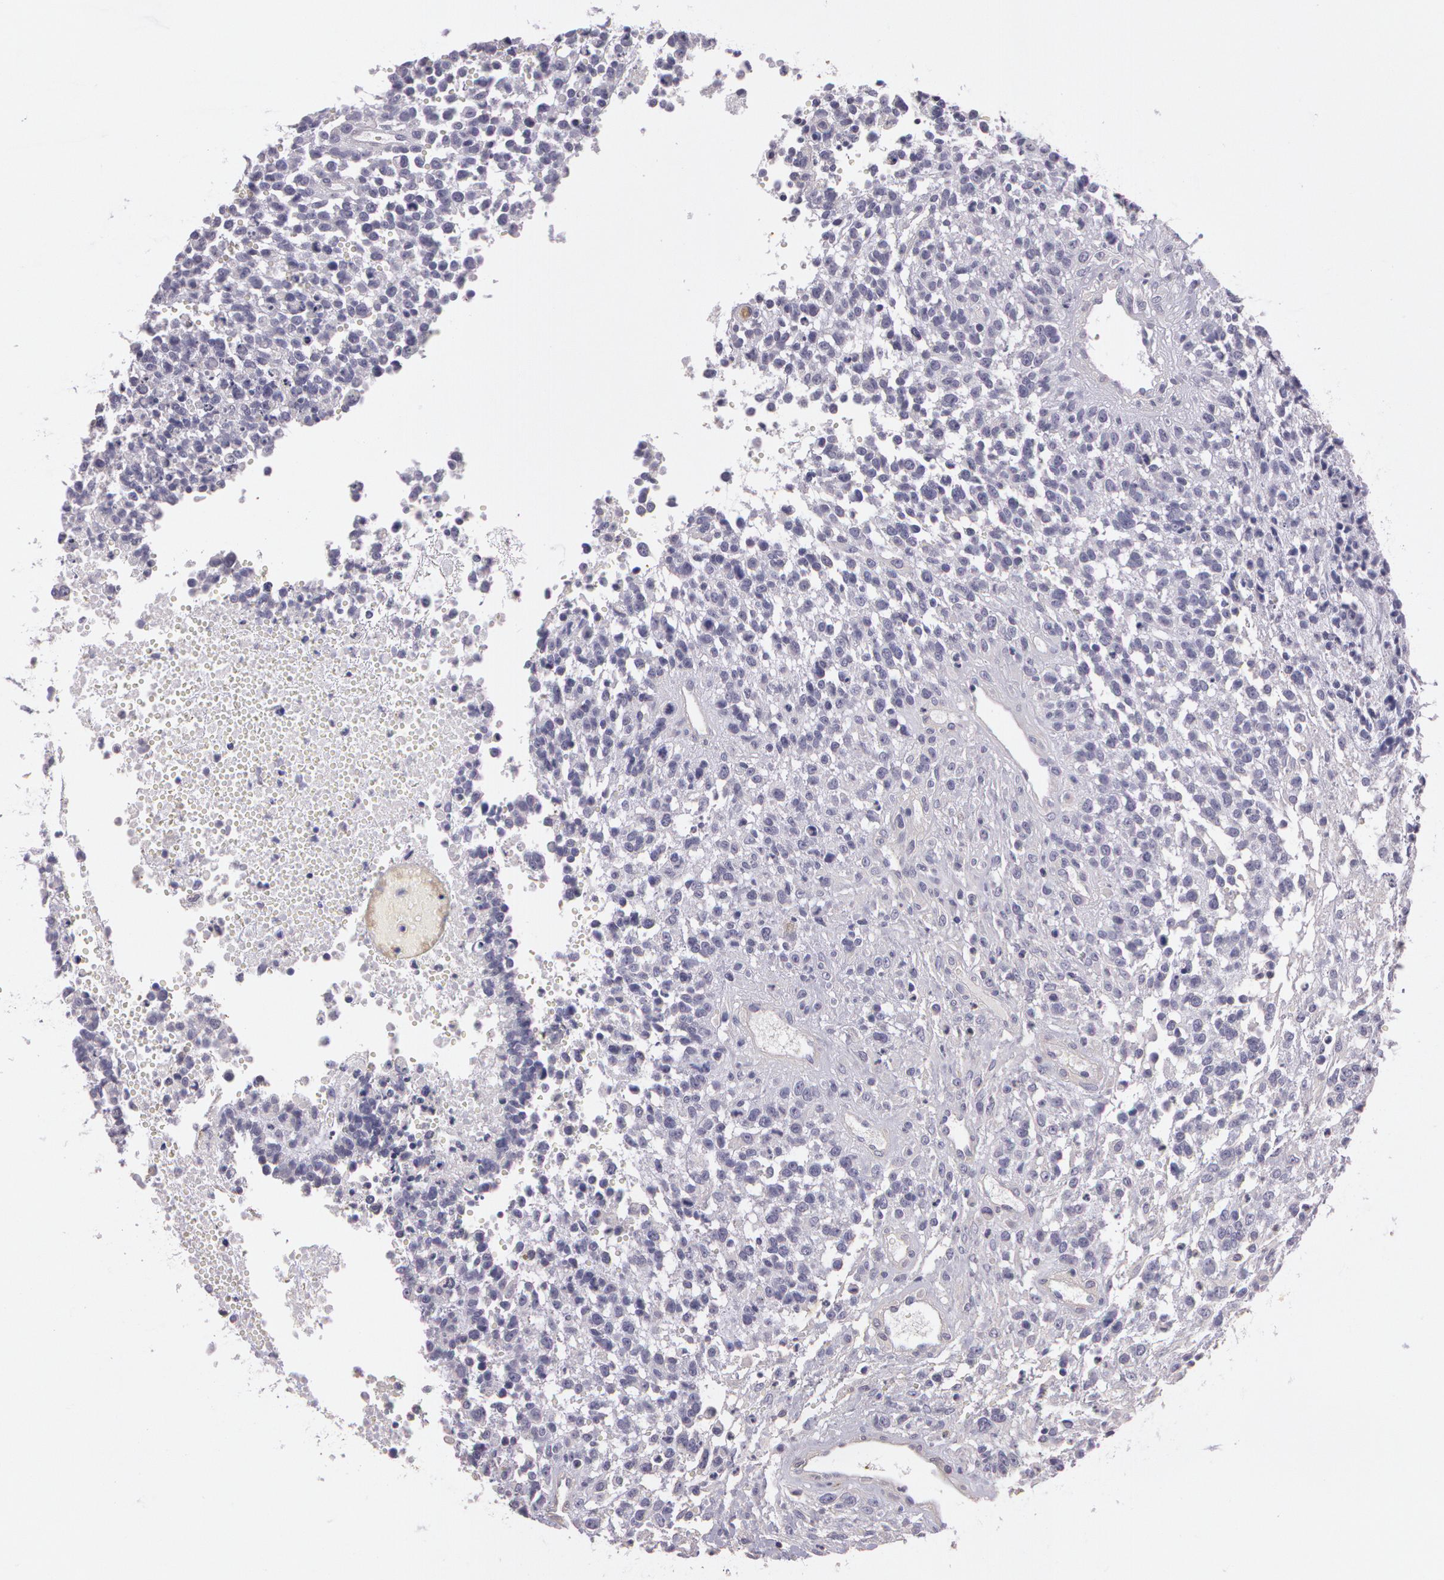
{"staining": {"intensity": "negative", "quantity": "none", "location": "none"}, "tissue": "glioma", "cell_type": "Tumor cells", "image_type": "cancer", "snomed": [{"axis": "morphology", "description": "Glioma, malignant, High grade"}, {"axis": "topography", "description": "Brain"}], "caption": "Tumor cells are negative for brown protein staining in glioma.", "gene": "G2E3", "patient": {"sex": "male", "age": 66}}